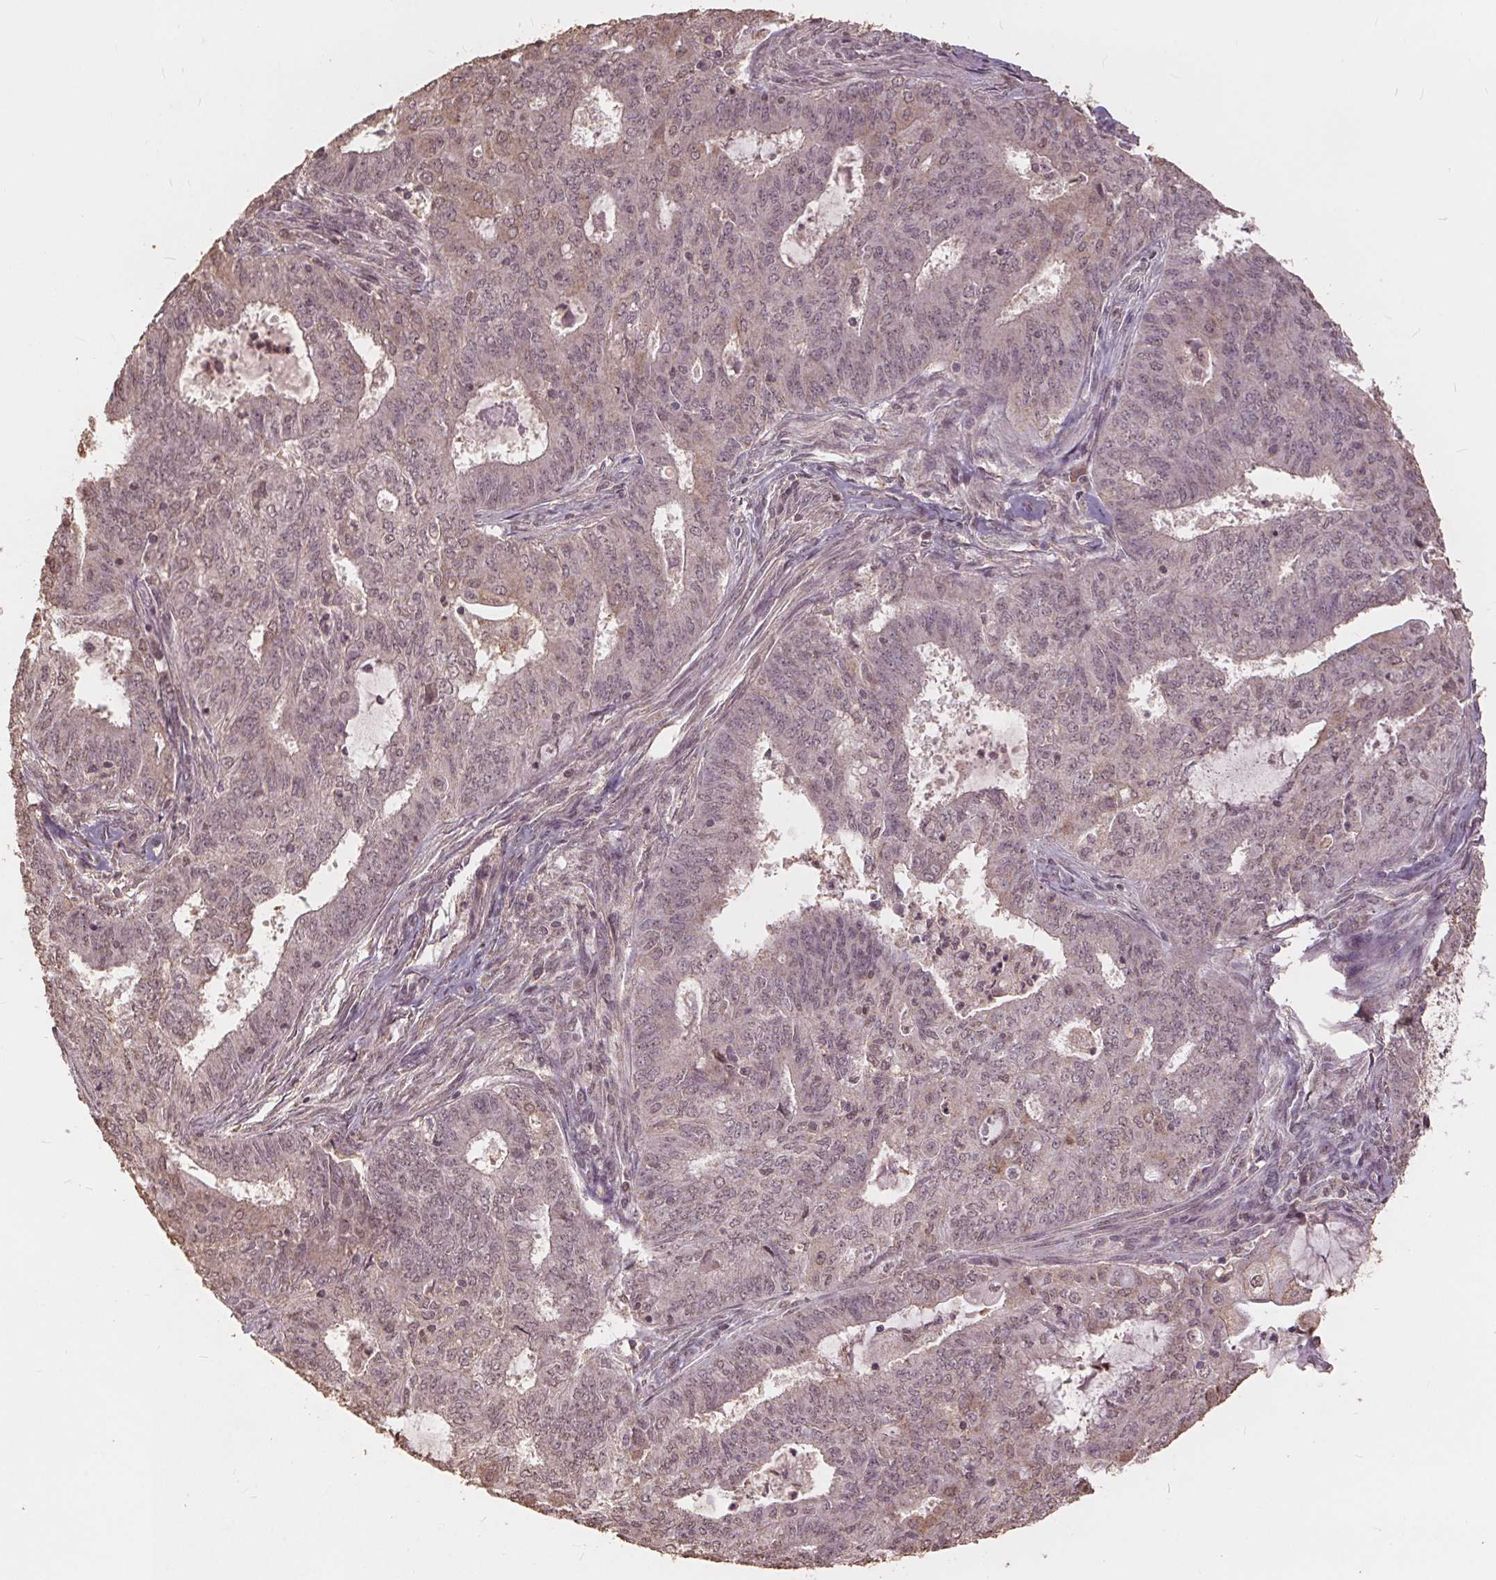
{"staining": {"intensity": "weak", "quantity": "<25%", "location": "nuclear"}, "tissue": "endometrial cancer", "cell_type": "Tumor cells", "image_type": "cancer", "snomed": [{"axis": "morphology", "description": "Adenocarcinoma, NOS"}, {"axis": "topography", "description": "Endometrium"}], "caption": "A high-resolution photomicrograph shows immunohistochemistry (IHC) staining of endometrial adenocarcinoma, which reveals no significant staining in tumor cells. The staining is performed using DAB (3,3'-diaminobenzidine) brown chromogen with nuclei counter-stained in using hematoxylin.", "gene": "DSG3", "patient": {"sex": "female", "age": 62}}